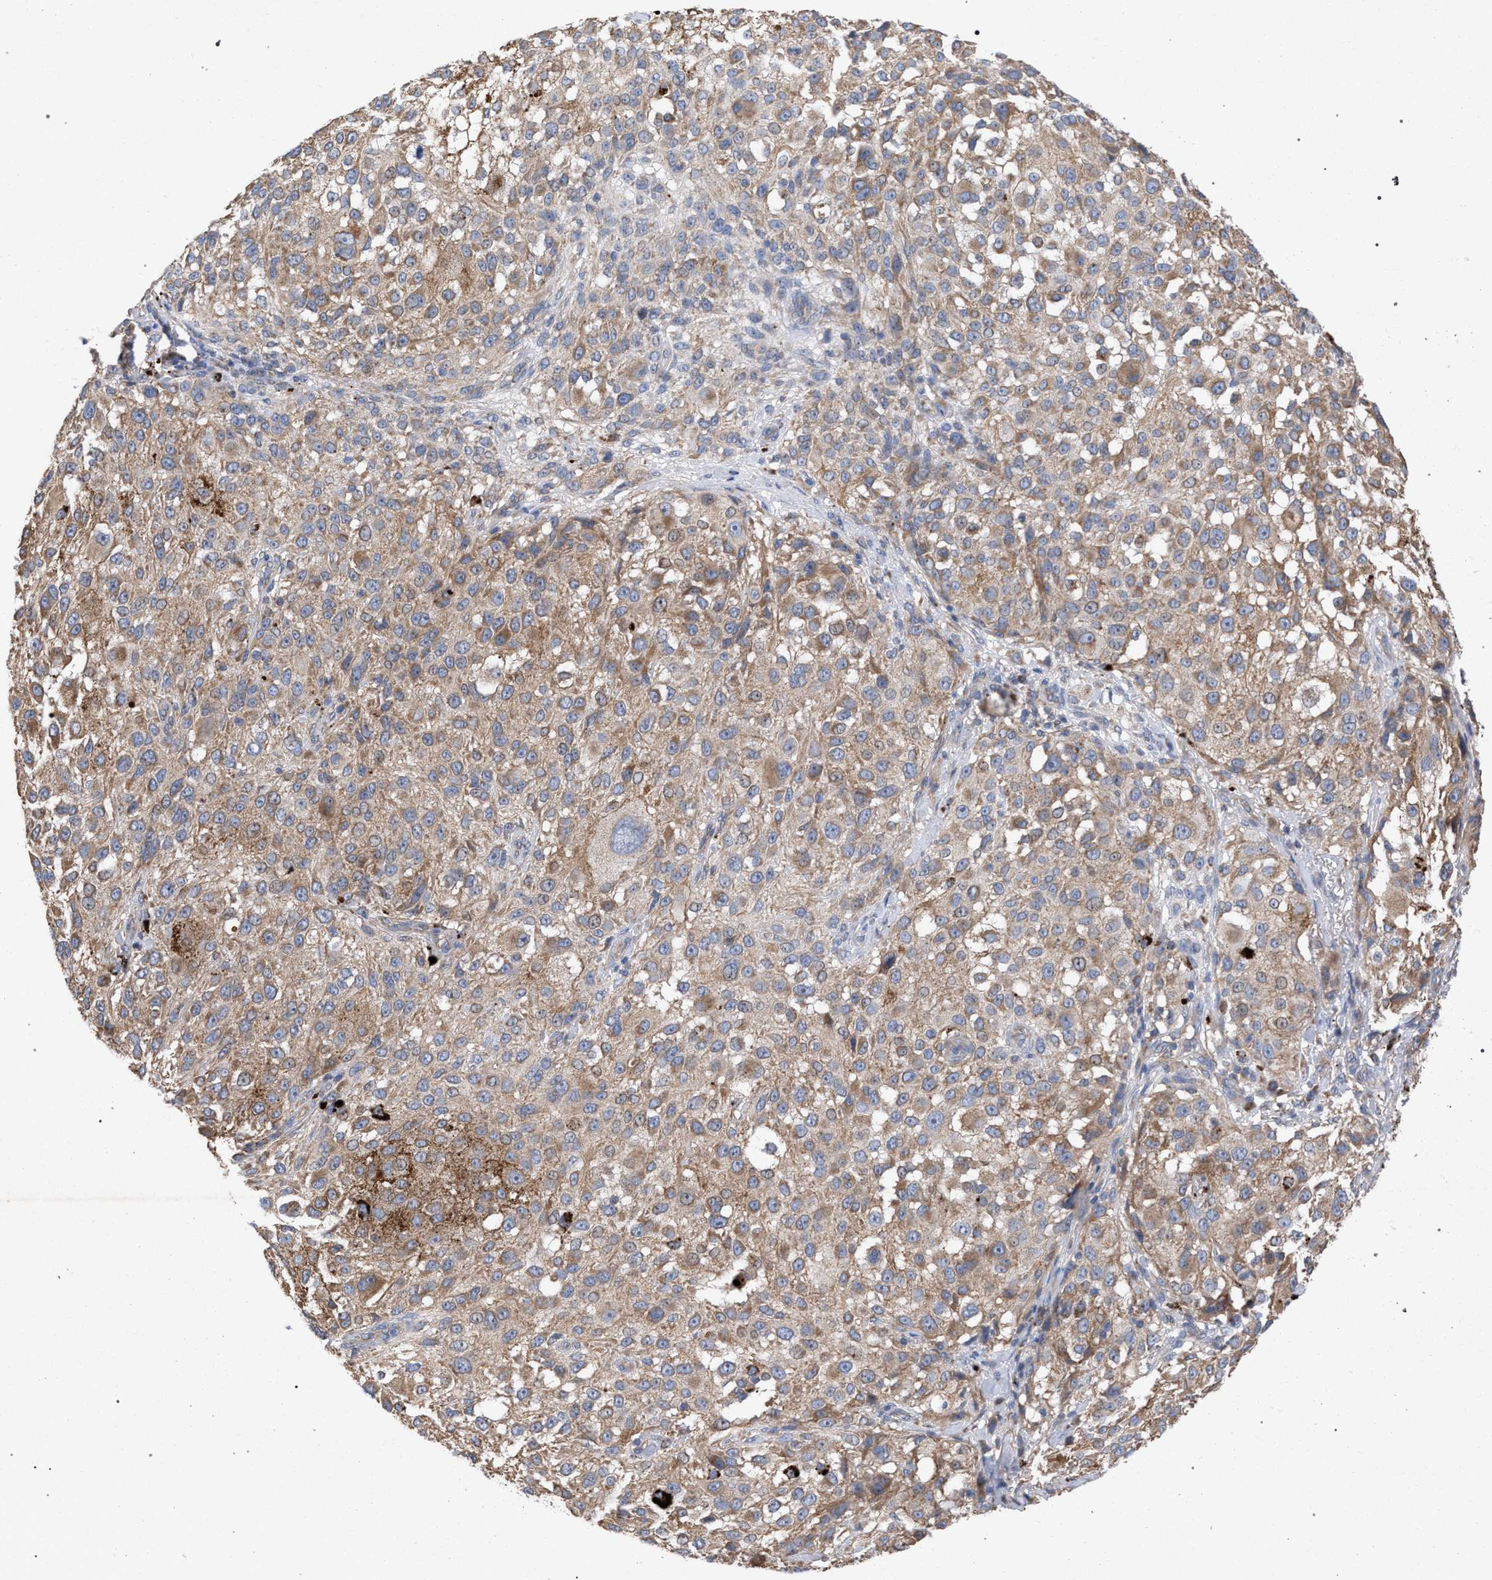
{"staining": {"intensity": "weak", "quantity": ">75%", "location": "cytoplasmic/membranous"}, "tissue": "melanoma", "cell_type": "Tumor cells", "image_type": "cancer", "snomed": [{"axis": "morphology", "description": "Necrosis, NOS"}, {"axis": "morphology", "description": "Malignant melanoma, NOS"}, {"axis": "topography", "description": "Skin"}], "caption": "Malignant melanoma tissue exhibits weak cytoplasmic/membranous staining in approximately >75% of tumor cells, visualized by immunohistochemistry. (DAB = brown stain, brightfield microscopy at high magnification).", "gene": "BCL2L12", "patient": {"sex": "female", "age": 87}}